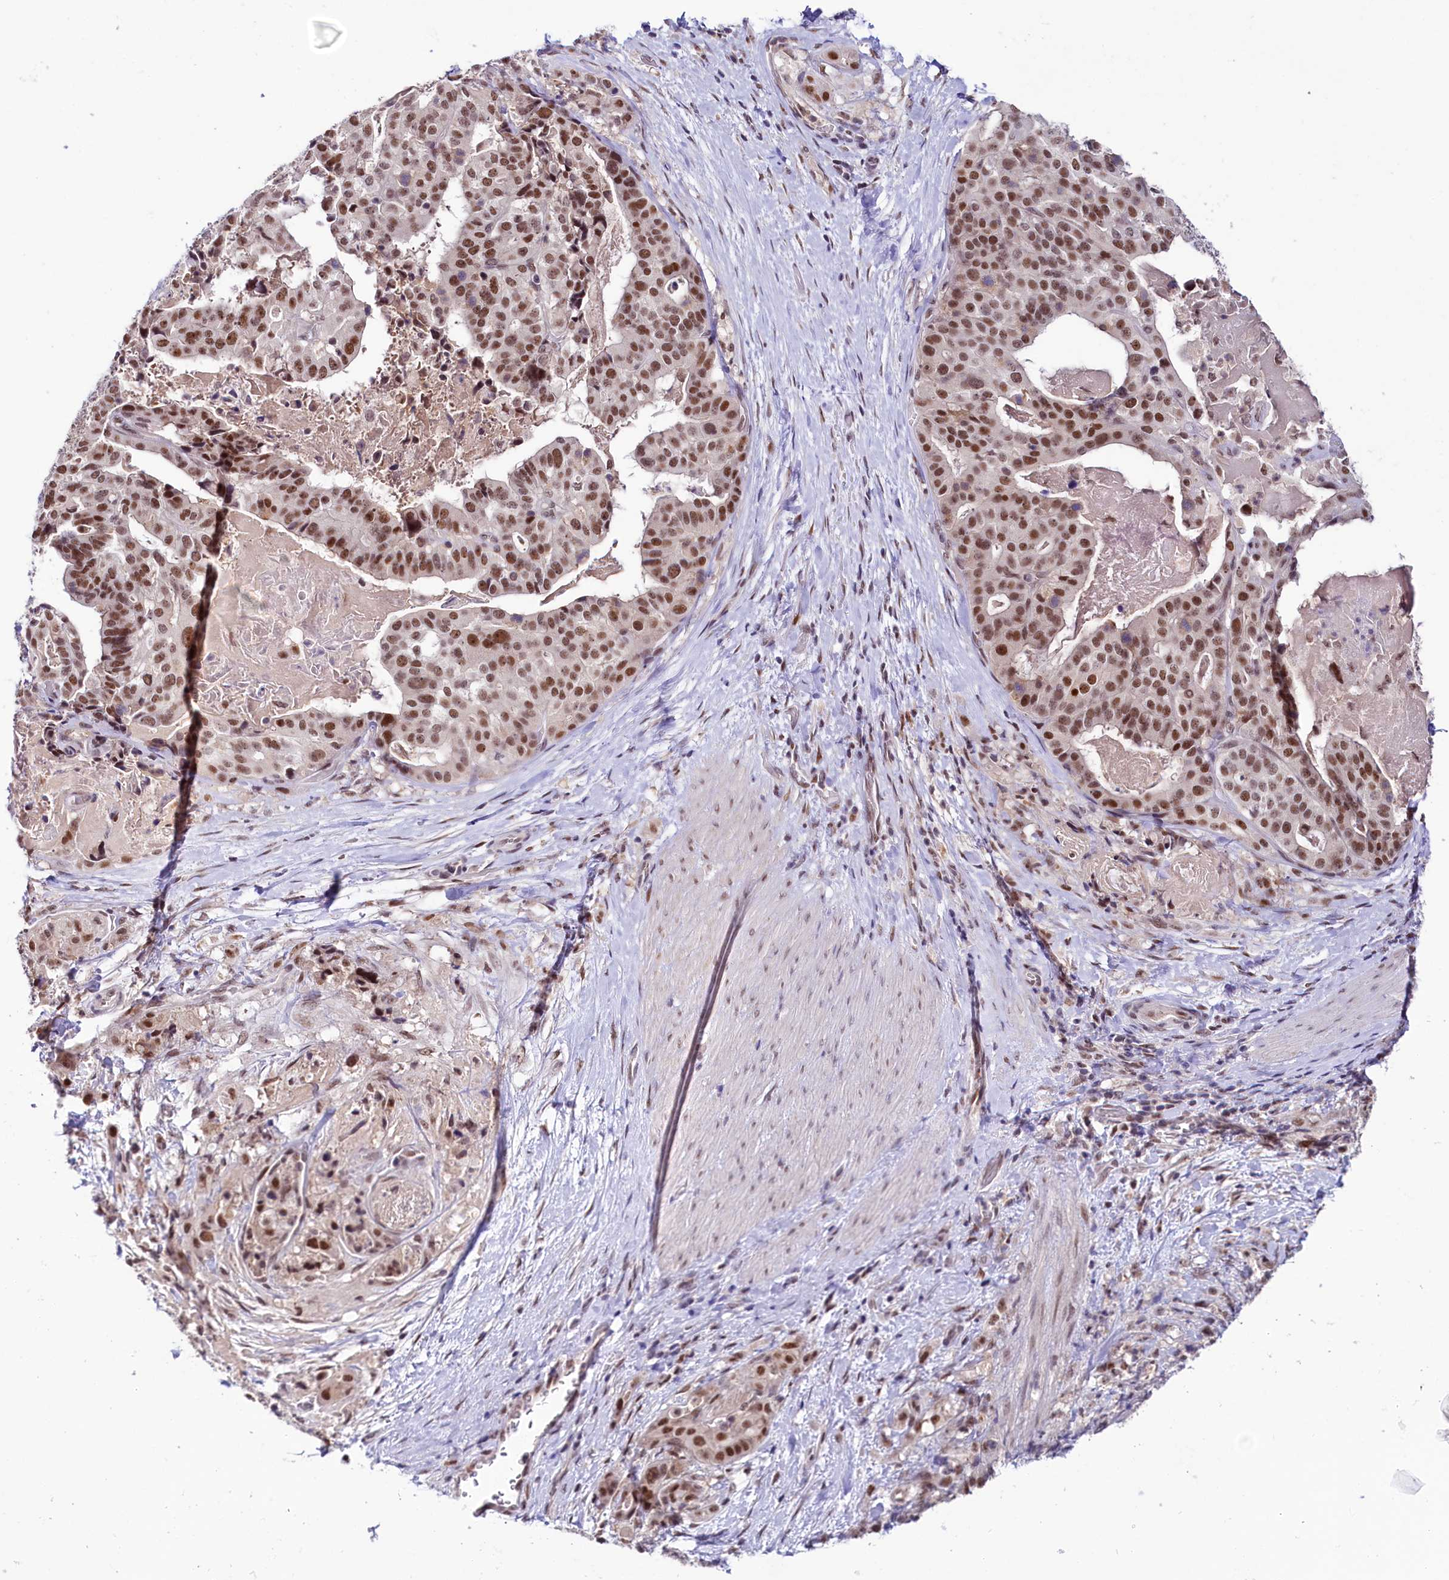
{"staining": {"intensity": "moderate", "quantity": ">75%", "location": "nuclear"}, "tissue": "stomach cancer", "cell_type": "Tumor cells", "image_type": "cancer", "snomed": [{"axis": "morphology", "description": "Adenocarcinoma, NOS"}, {"axis": "topography", "description": "Stomach"}], "caption": "Human stomach adenocarcinoma stained with a brown dye reveals moderate nuclear positive staining in approximately >75% of tumor cells.", "gene": "SCAF11", "patient": {"sex": "male", "age": 48}}